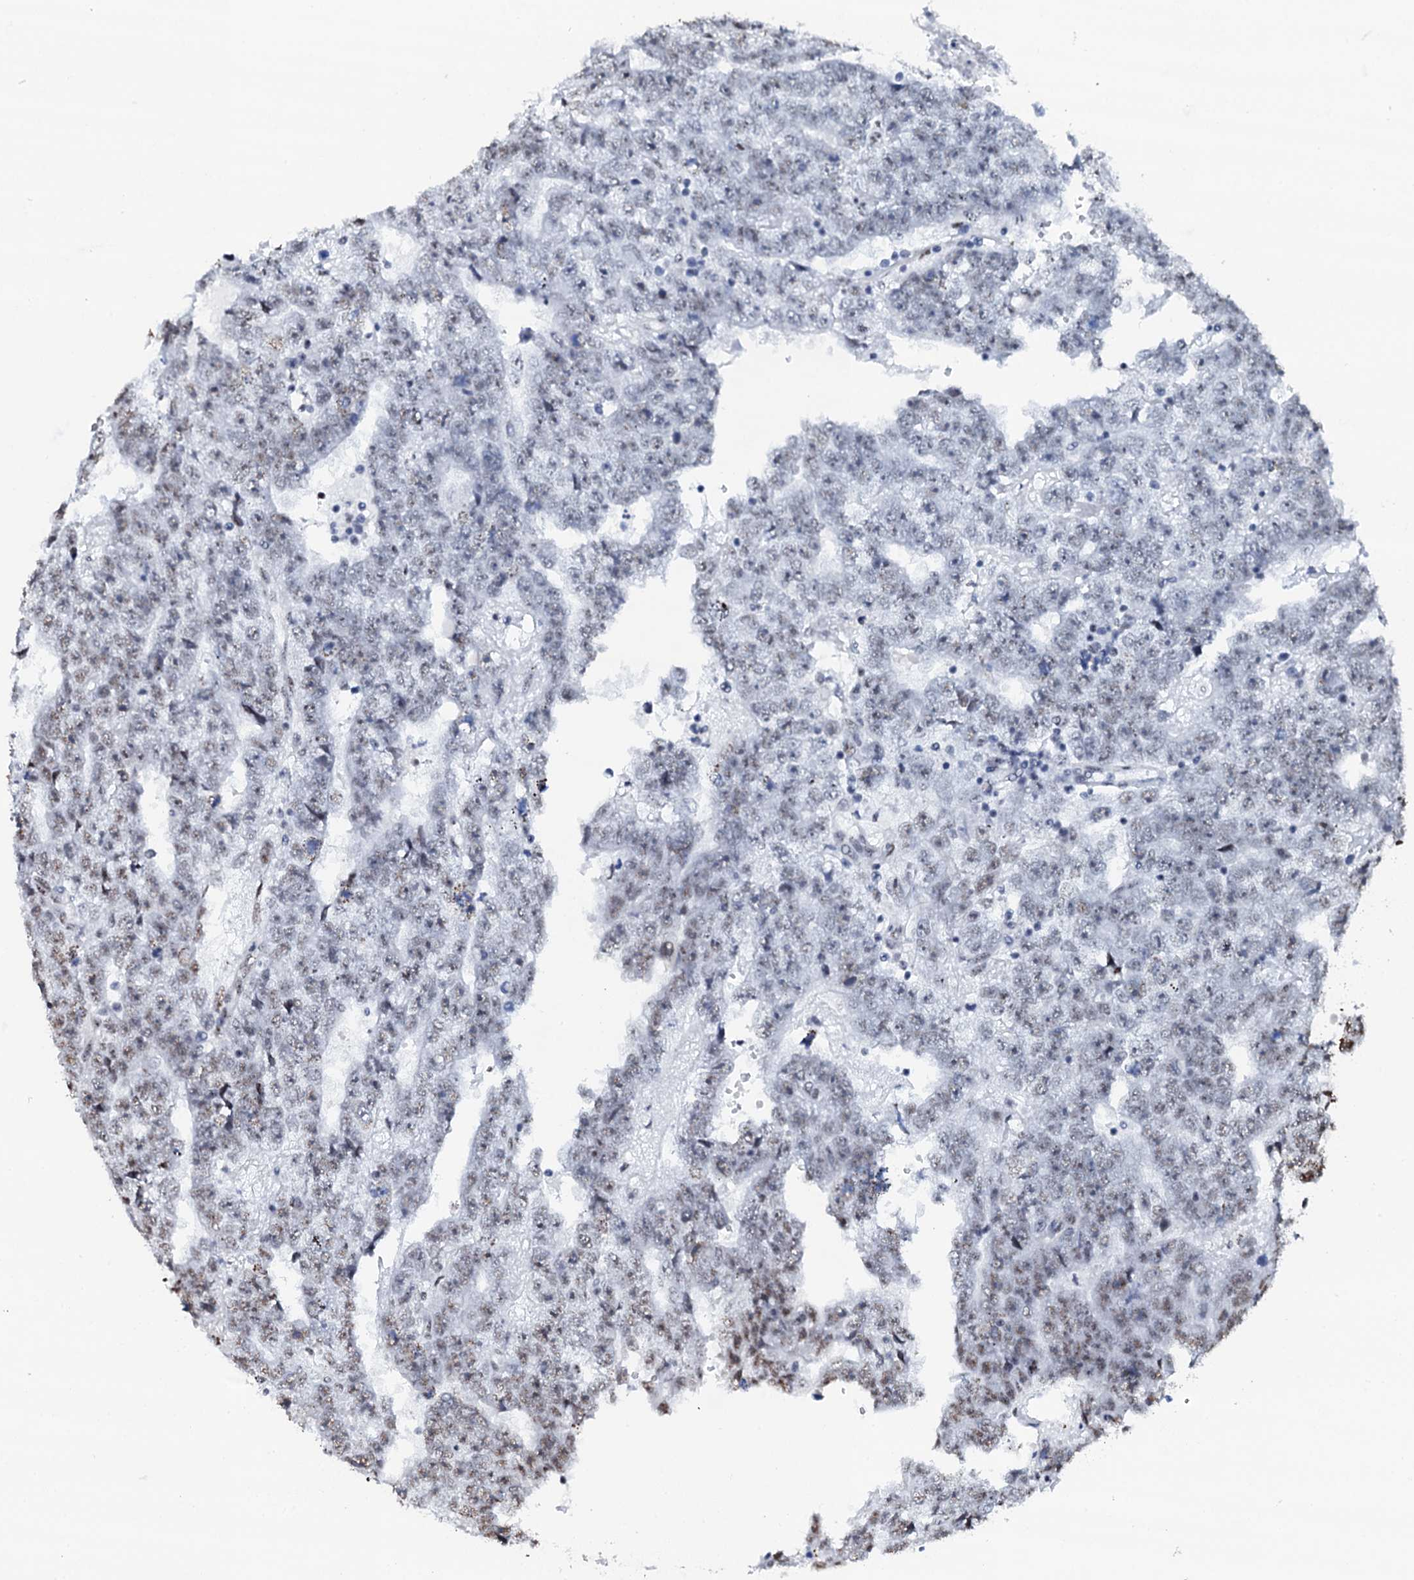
{"staining": {"intensity": "moderate", "quantity": "25%-75%", "location": "nuclear"}, "tissue": "testis cancer", "cell_type": "Tumor cells", "image_type": "cancer", "snomed": [{"axis": "morphology", "description": "Carcinoma, Embryonal, NOS"}, {"axis": "topography", "description": "Testis"}], "caption": "Immunohistochemical staining of human testis cancer (embryonal carcinoma) demonstrates medium levels of moderate nuclear protein positivity in approximately 25%-75% of tumor cells.", "gene": "NKAPD1", "patient": {"sex": "male", "age": 25}}